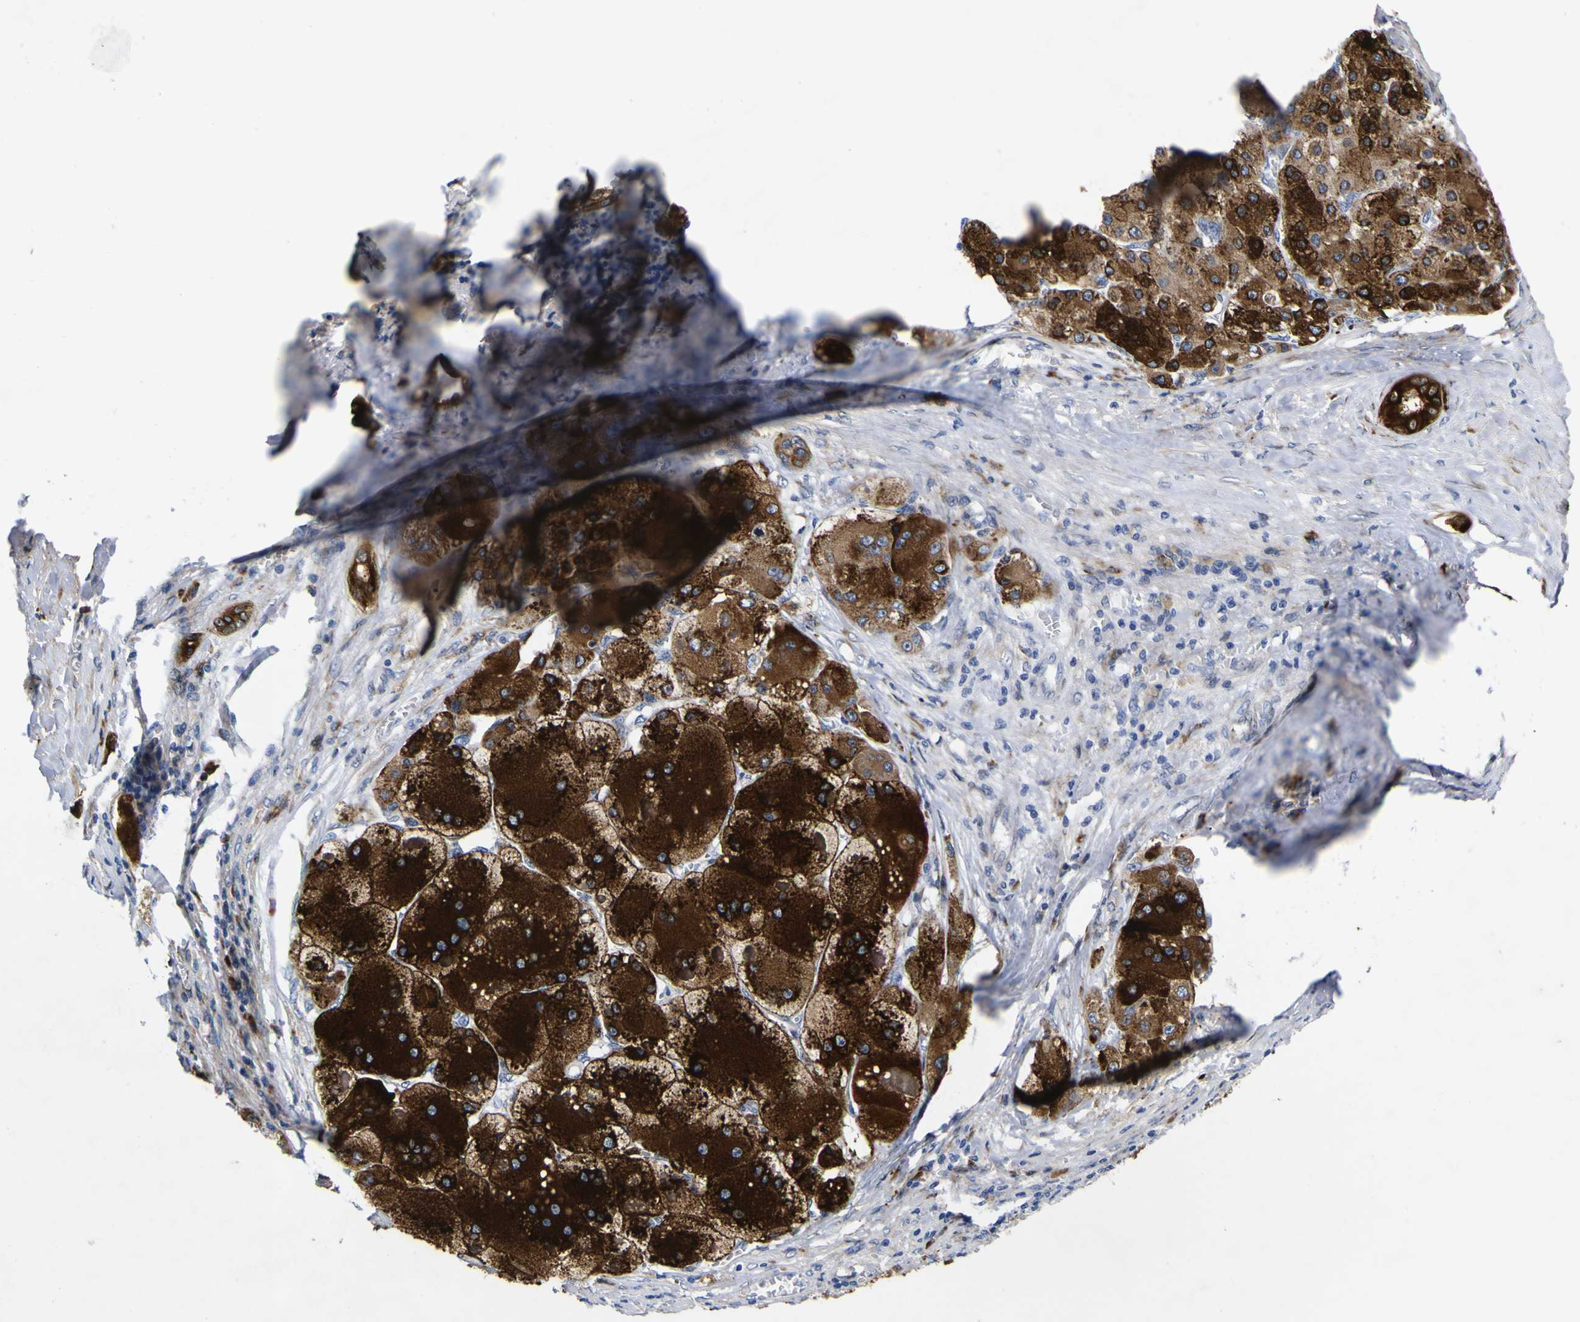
{"staining": {"intensity": "strong", "quantity": ">75%", "location": "cytoplasmic/membranous"}, "tissue": "liver cancer", "cell_type": "Tumor cells", "image_type": "cancer", "snomed": [{"axis": "morphology", "description": "Carcinoma, Hepatocellular, NOS"}, {"axis": "topography", "description": "Liver"}], "caption": "Immunohistochemical staining of human liver hepatocellular carcinoma exhibits high levels of strong cytoplasmic/membranous protein positivity in approximately >75% of tumor cells. The staining is performed using DAB brown chromogen to label protein expression. The nuclei are counter-stained blue using hematoxylin.", "gene": "SCD", "patient": {"sex": "female", "age": 73}}